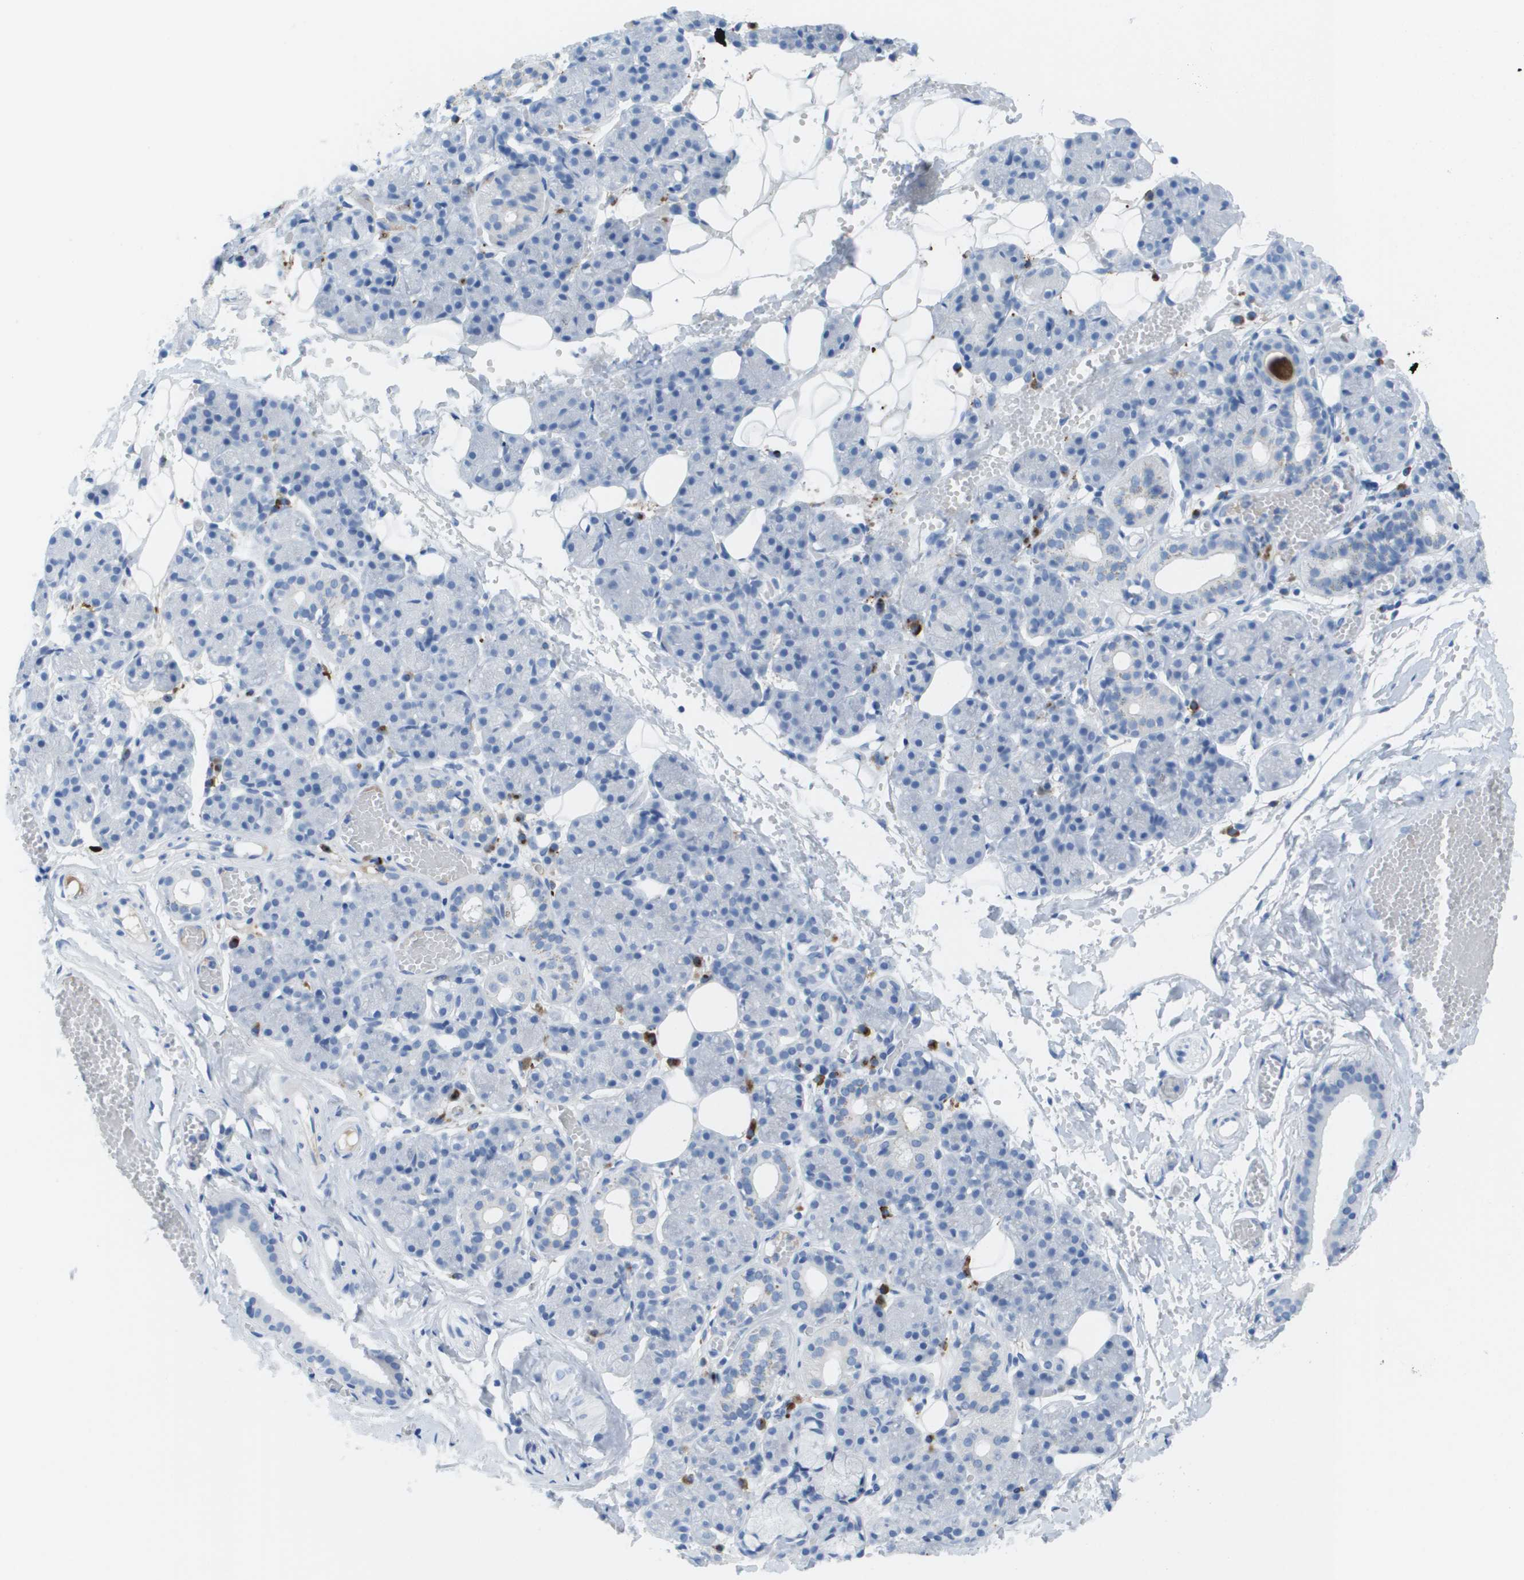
{"staining": {"intensity": "negative", "quantity": "none", "location": "none"}, "tissue": "salivary gland", "cell_type": "Glandular cells", "image_type": "normal", "snomed": [{"axis": "morphology", "description": "Normal tissue, NOS"}, {"axis": "topography", "description": "Salivary gland"}], "caption": "IHC image of benign salivary gland: human salivary gland stained with DAB (3,3'-diaminobenzidine) displays no significant protein expression in glandular cells. (Brightfield microscopy of DAB IHC at high magnification).", "gene": "GPR18", "patient": {"sex": "male", "age": 63}}